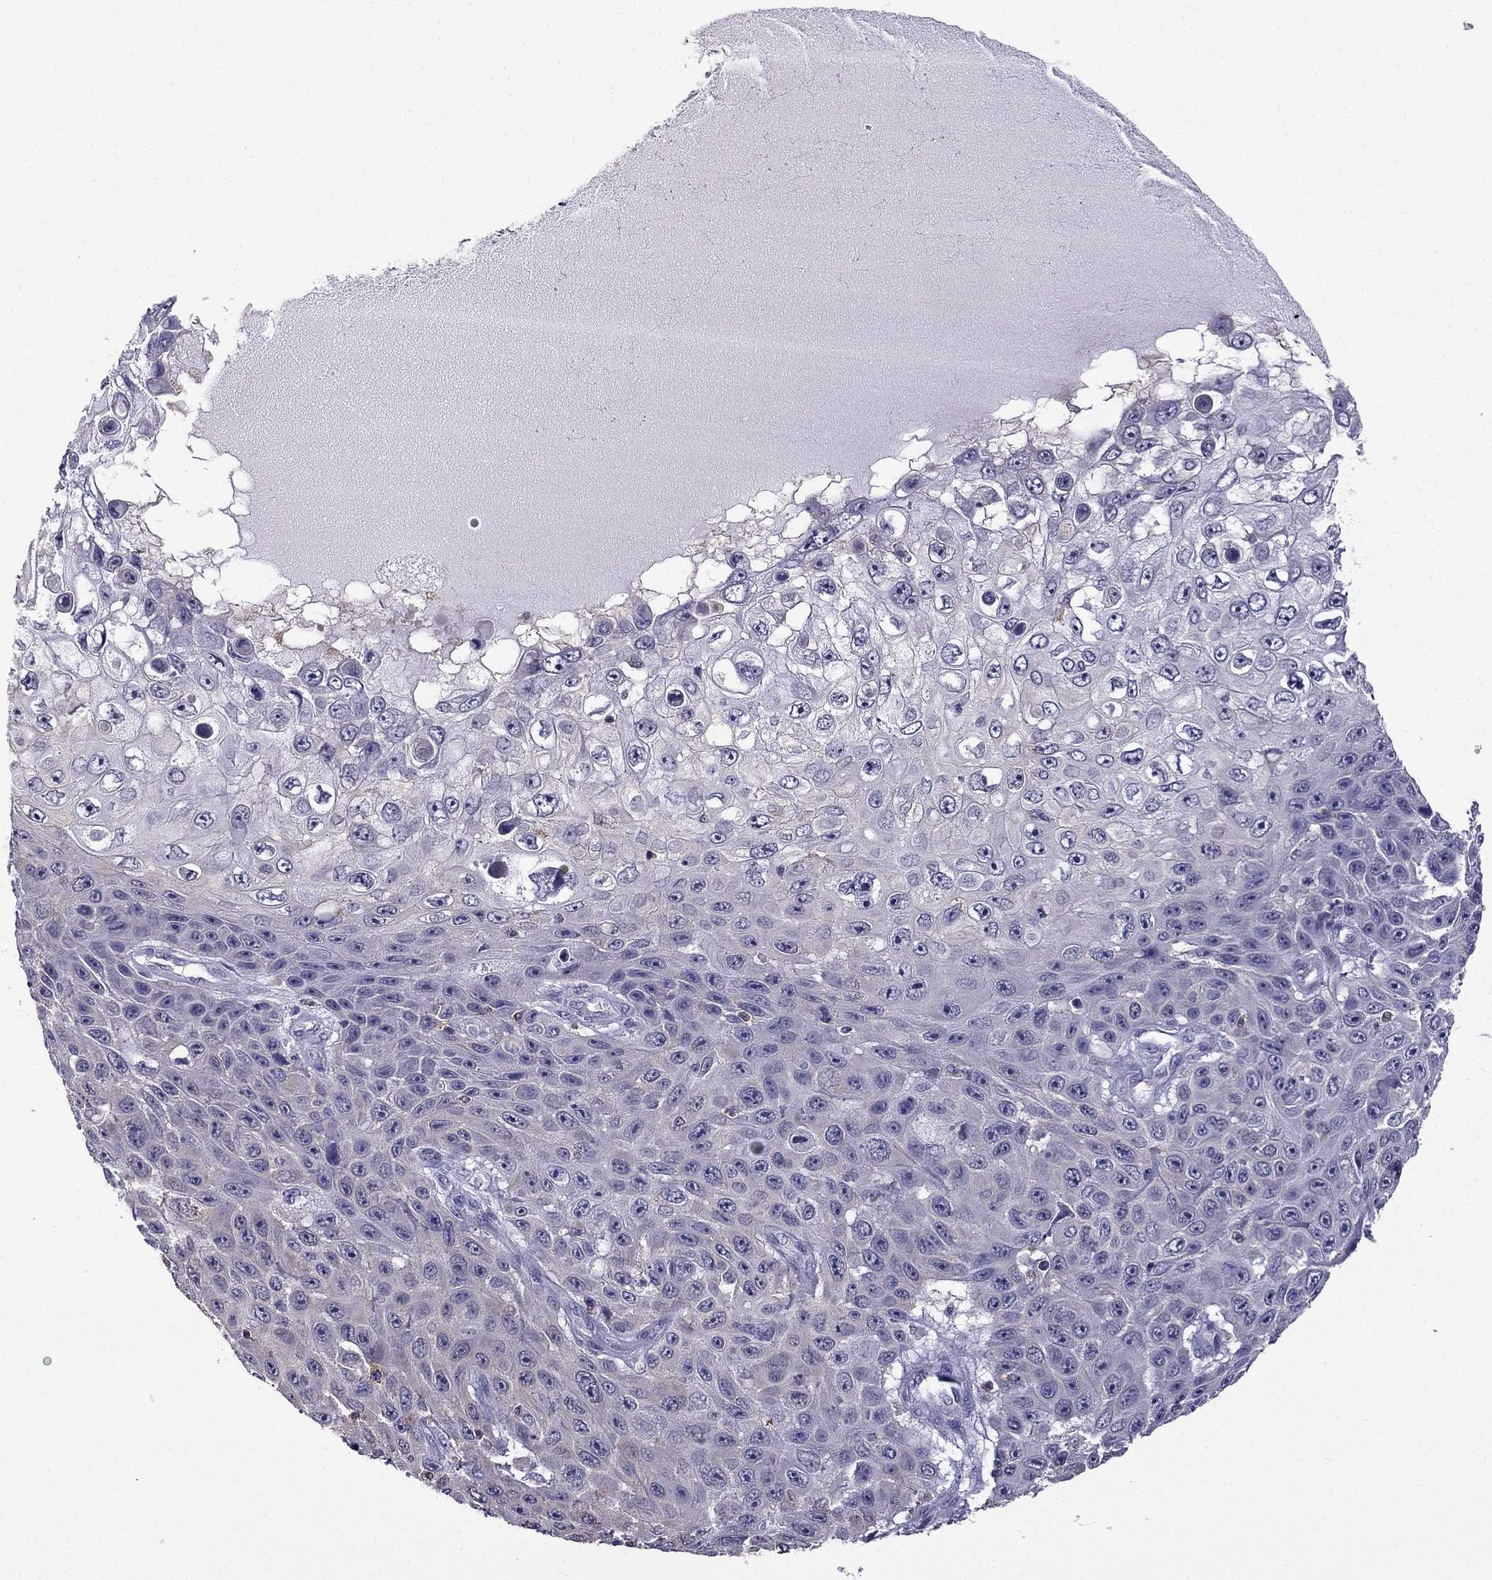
{"staining": {"intensity": "negative", "quantity": "none", "location": "none"}, "tissue": "skin cancer", "cell_type": "Tumor cells", "image_type": "cancer", "snomed": [{"axis": "morphology", "description": "Squamous cell carcinoma, NOS"}, {"axis": "topography", "description": "Skin"}], "caption": "A high-resolution photomicrograph shows immunohistochemistry (IHC) staining of squamous cell carcinoma (skin), which shows no significant positivity in tumor cells.", "gene": "CCK", "patient": {"sex": "male", "age": 82}}